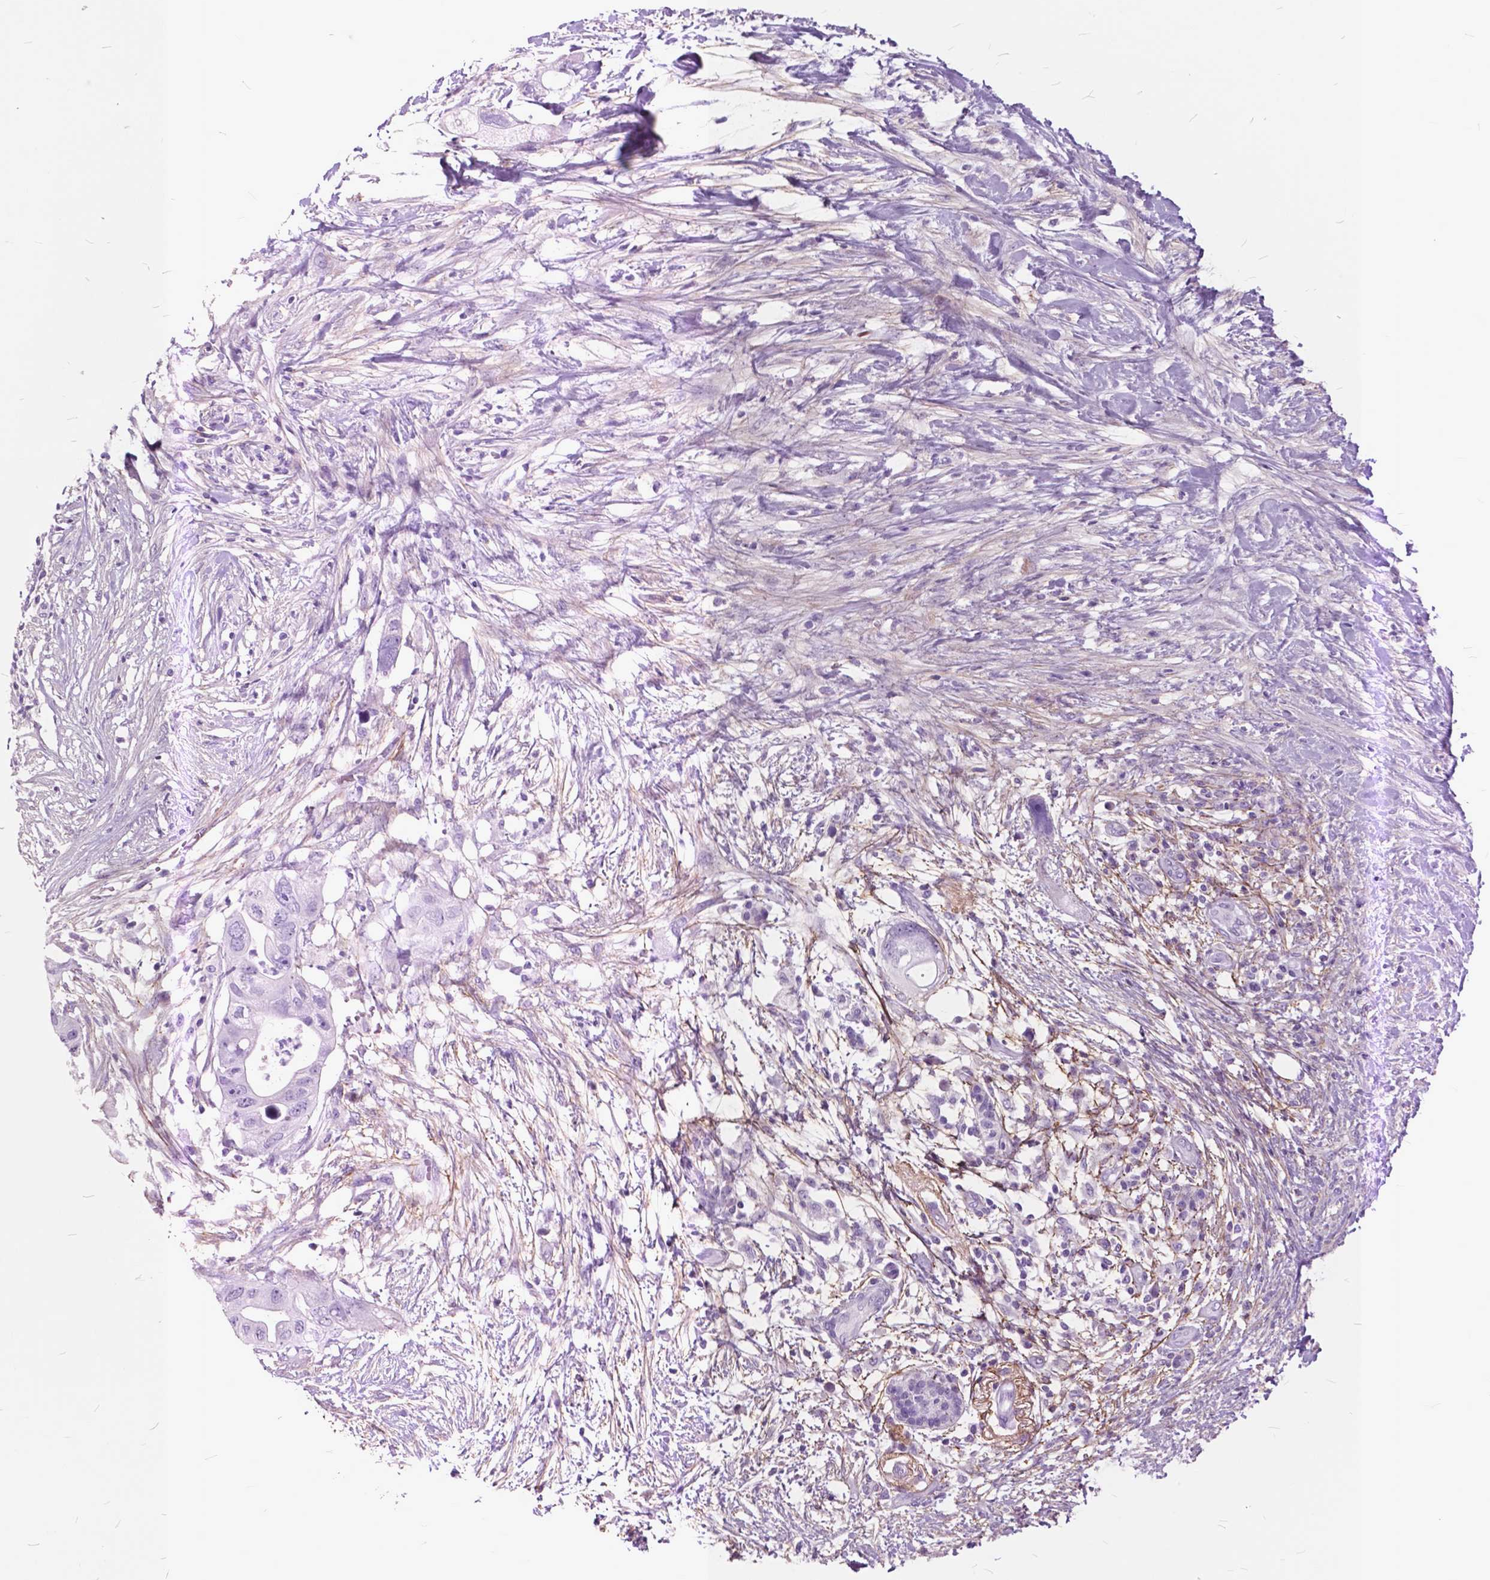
{"staining": {"intensity": "negative", "quantity": "none", "location": "none"}, "tissue": "pancreatic cancer", "cell_type": "Tumor cells", "image_type": "cancer", "snomed": [{"axis": "morphology", "description": "Adenocarcinoma, NOS"}, {"axis": "topography", "description": "Pancreas"}], "caption": "Tumor cells are negative for protein expression in human pancreatic cancer (adenocarcinoma).", "gene": "GDF9", "patient": {"sex": "female", "age": 72}}